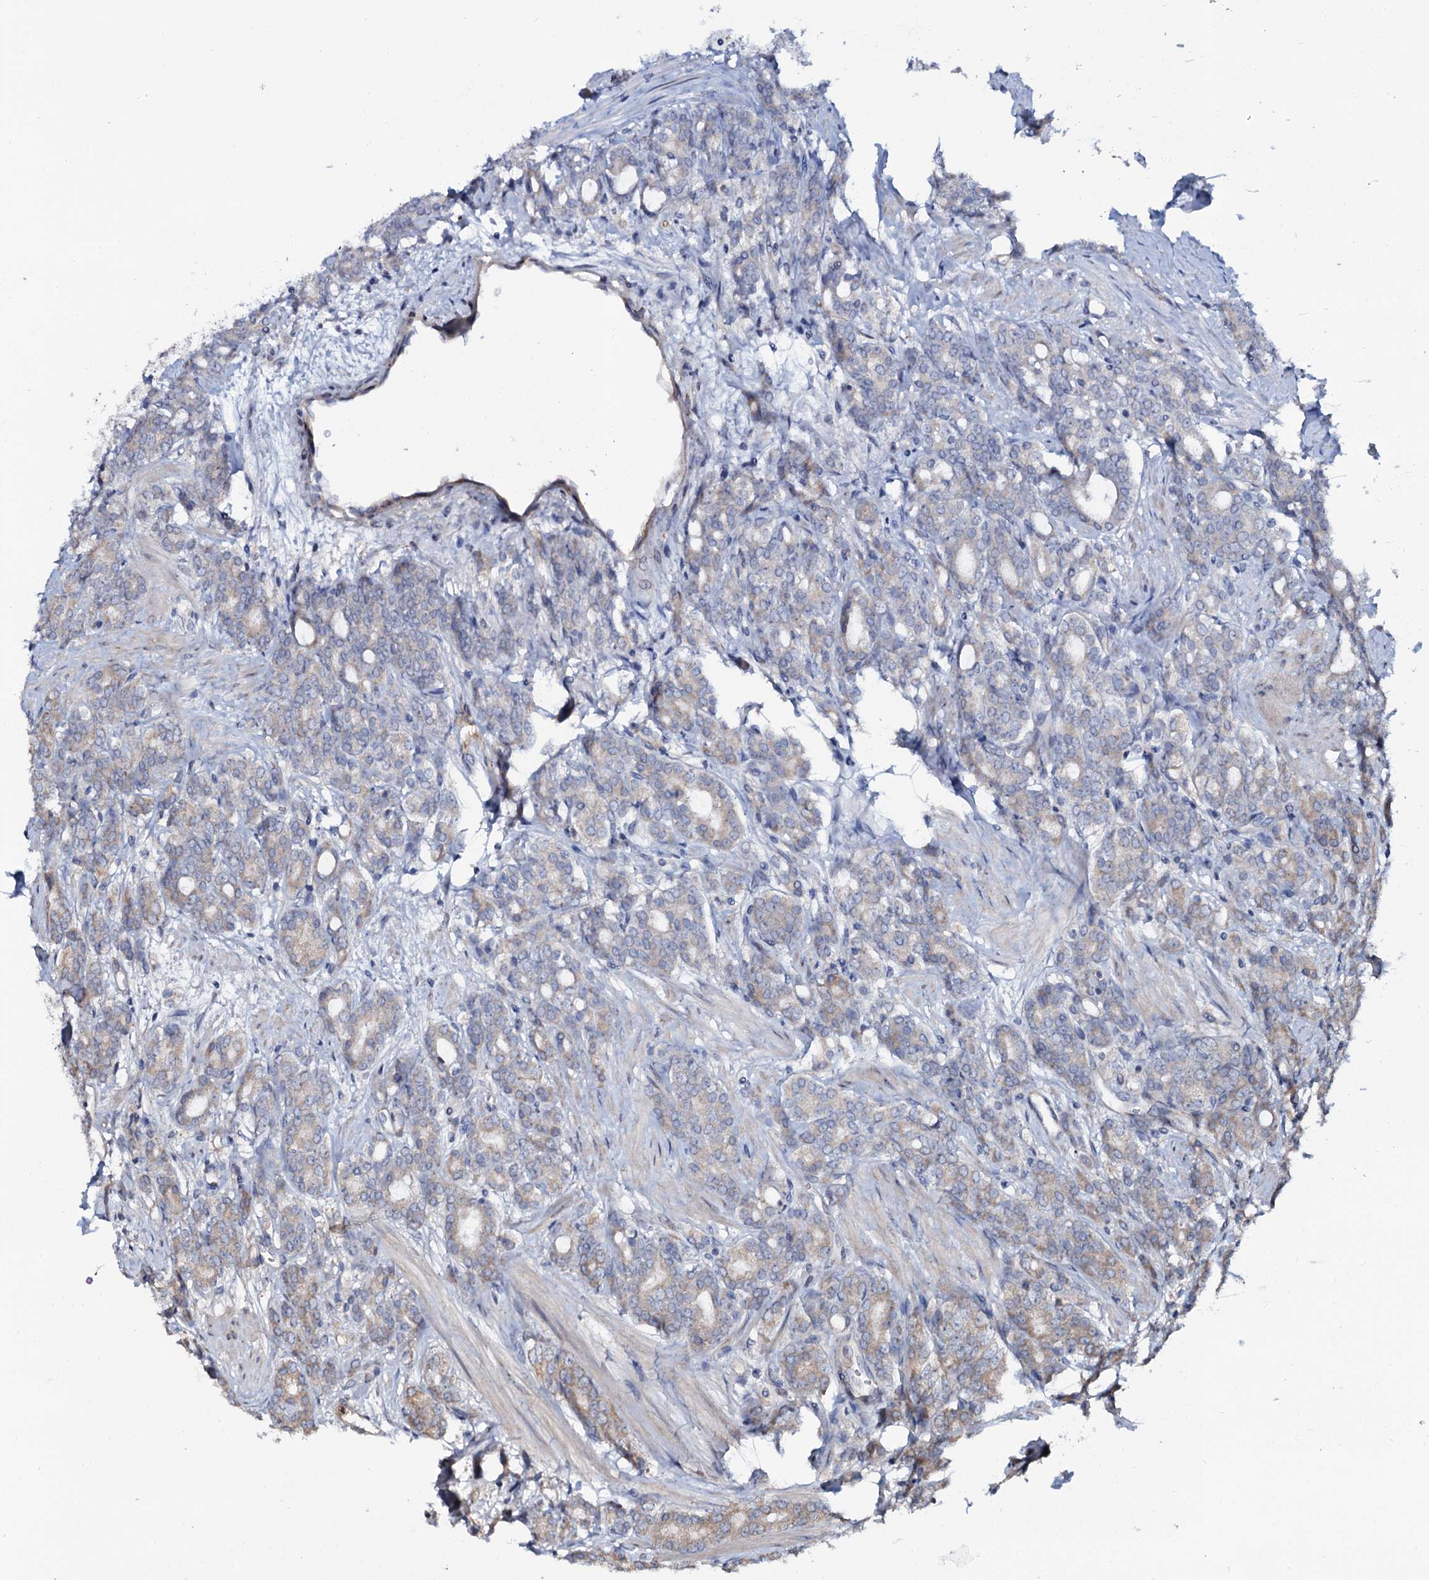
{"staining": {"intensity": "weak", "quantity": "<25%", "location": "cytoplasmic/membranous"}, "tissue": "prostate cancer", "cell_type": "Tumor cells", "image_type": "cancer", "snomed": [{"axis": "morphology", "description": "Adenocarcinoma, High grade"}, {"axis": "topography", "description": "Prostate"}], "caption": "Immunohistochemical staining of human prostate adenocarcinoma (high-grade) reveals no significant staining in tumor cells.", "gene": "PPP1R3D", "patient": {"sex": "male", "age": 62}}